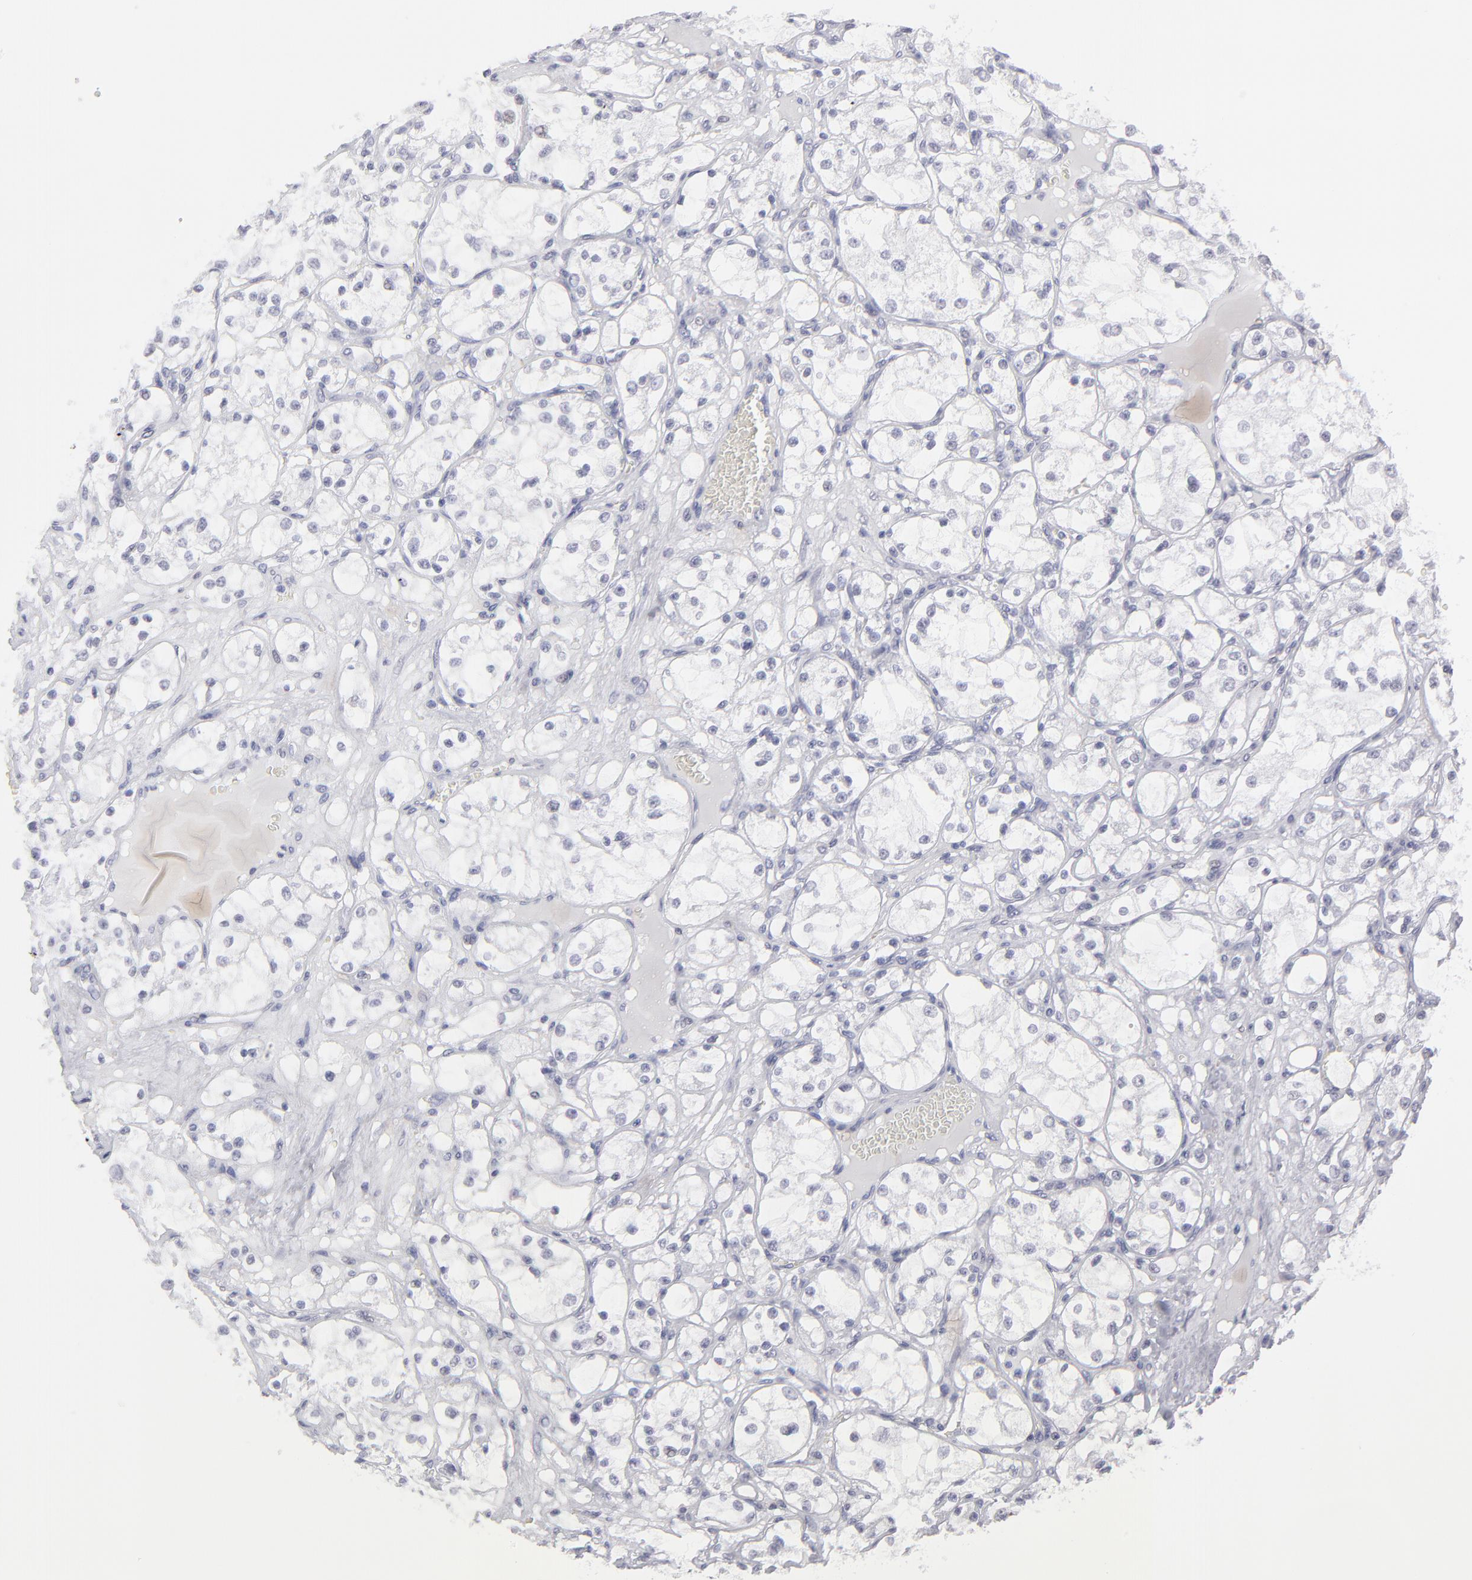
{"staining": {"intensity": "negative", "quantity": "none", "location": "none"}, "tissue": "renal cancer", "cell_type": "Tumor cells", "image_type": "cancer", "snomed": [{"axis": "morphology", "description": "Adenocarcinoma, NOS"}, {"axis": "topography", "description": "Kidney"}], "caption": "Immunohistochemistry photomicrograph of renal adenocarcinoma stained for a protein (brown), which shows no expression in tumor cells.", "gene": "ALDOB", "patient": {"sex": "male", "age": 61}}